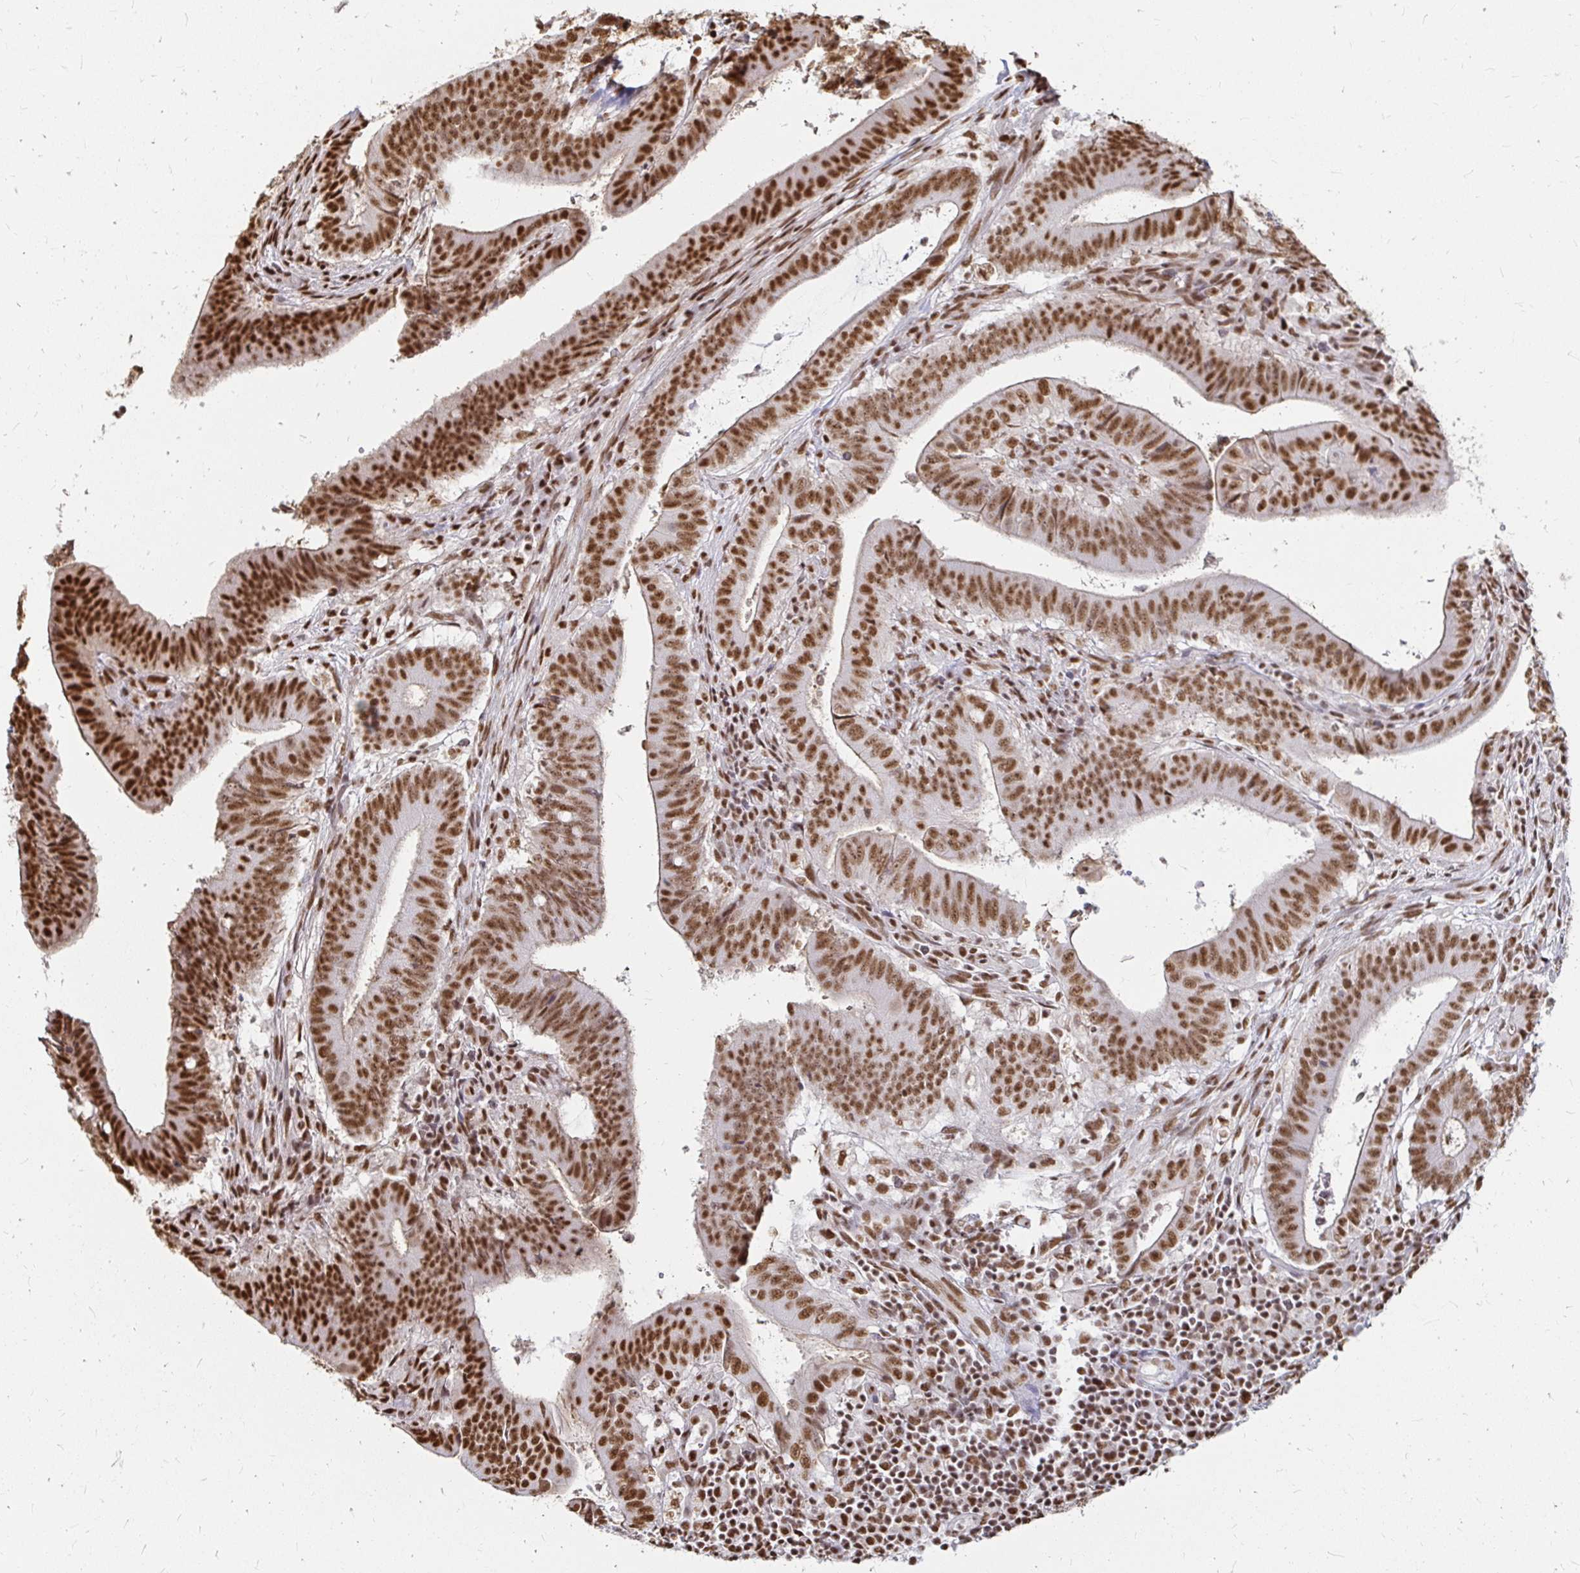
{"staining": {"intensity": "strong", "quantity": ">75%", "location": "nuclear"}, "tissue": "colorectal cancer", "cell_type": "Tumor cells", "image_type": "cancer", "snomed": [{"axis": "morphology", "description": "Adenocarcinoma, NOS"}, {"axis": "topography", "description": "Colon"}], "caption": "Colorectal cancer tissue exhibits strong nuclear expression in about >75% of tumor cells The protein of interest is shown in brown color, while the nuclei are stained blue.", "gene": "HNRNPU", "patient": {"sex": "female", "age": 43}}